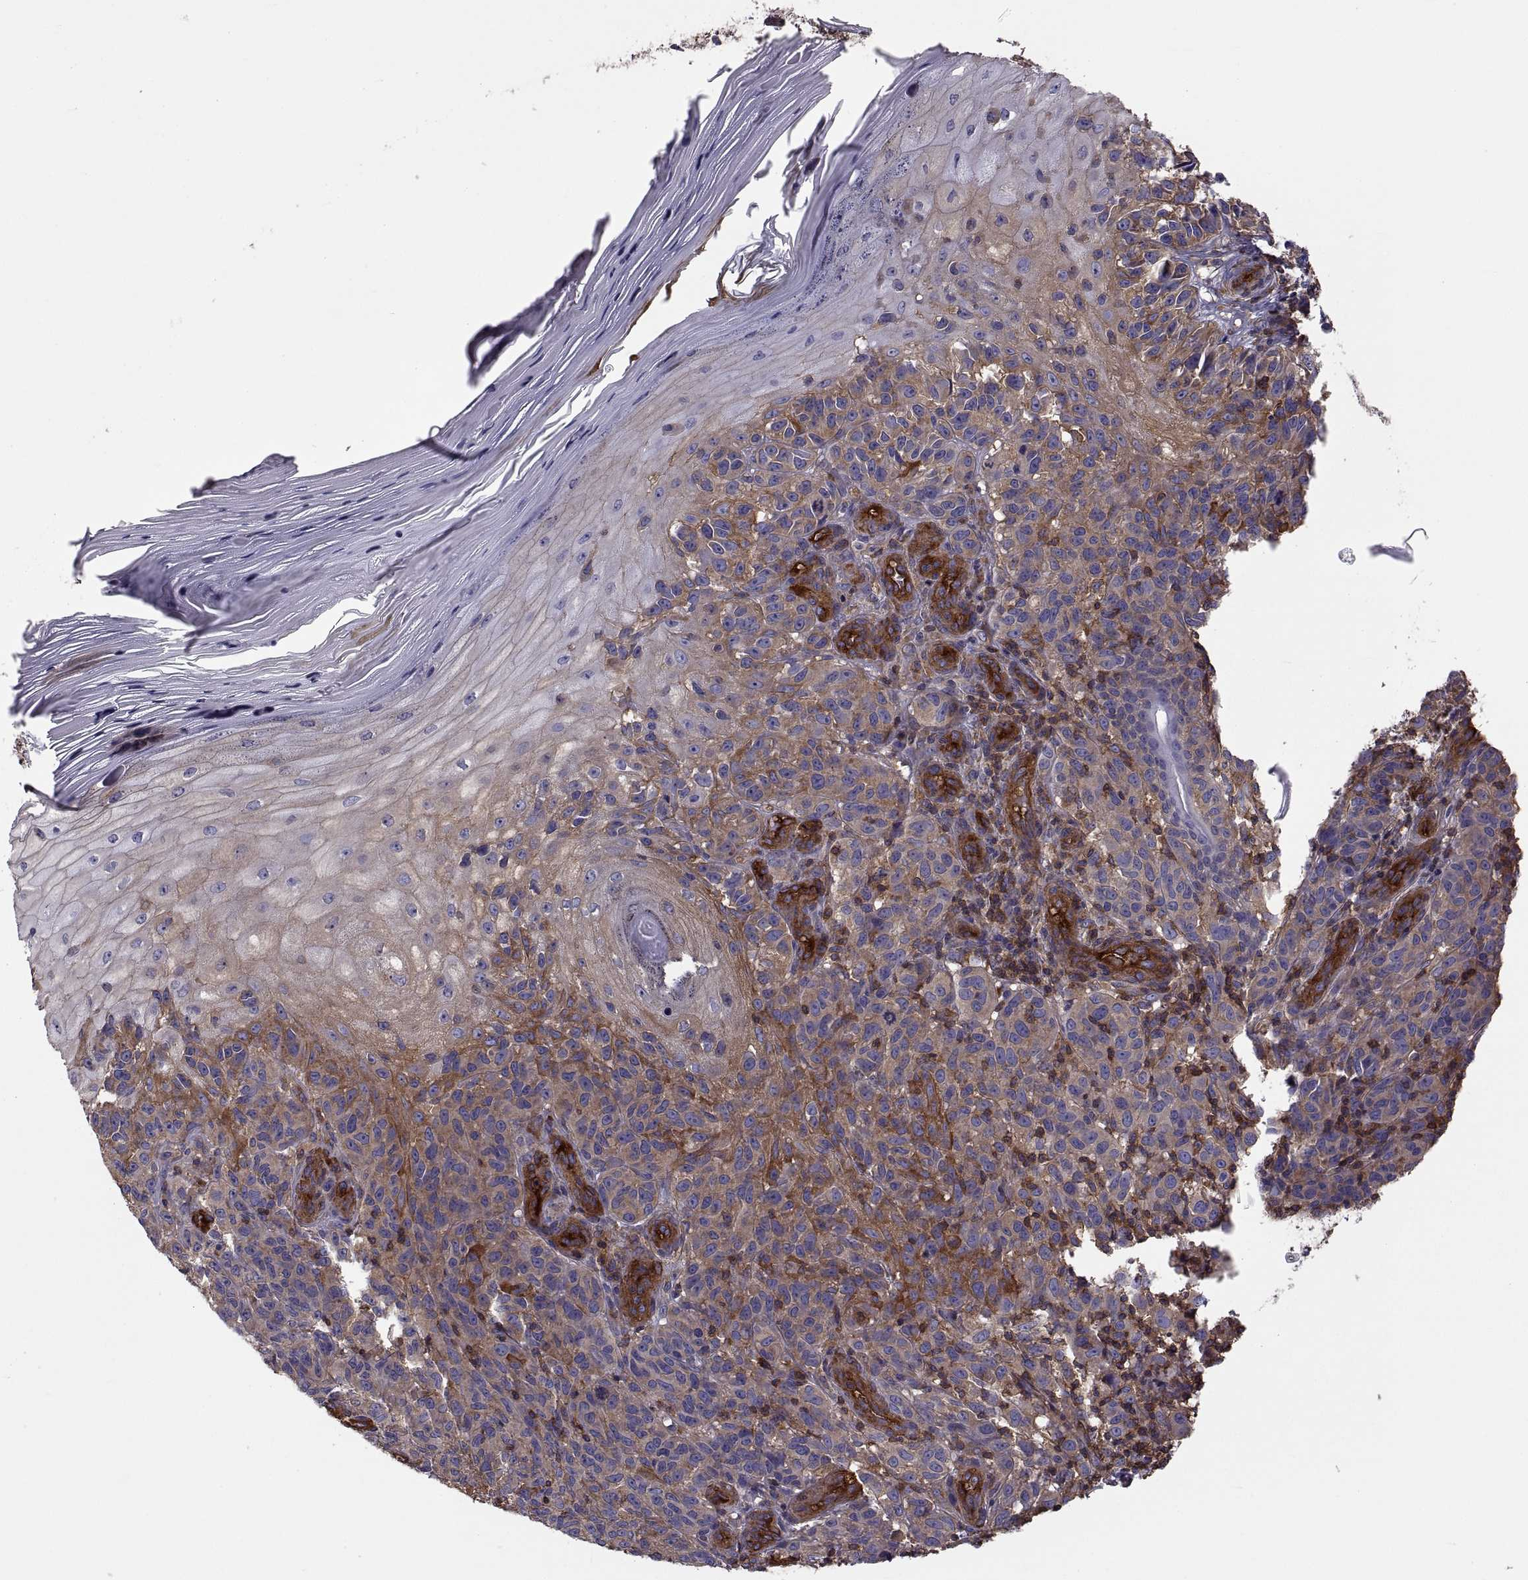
{"staining": {"intensity": "strong", "quantity": "25%-75%", "location": "cytoplasmic/membranous"}, "tissue": "melanoma", "cell_type": "Tumor cells", "image_type": "cancer", "snomed": [{"axis": "morphology", "description": "Malignant melanoma, NOS"}, {"axis": "topography", "description": "Skin"}], "caption": "Human melanoma stained with a brown dye exhibits strong cytoplasmic/membranous positive staining in approximately 25%-75% of tumor cells.", "gene": "MYH9", "patient": {"sex": "female", "age": 53}}